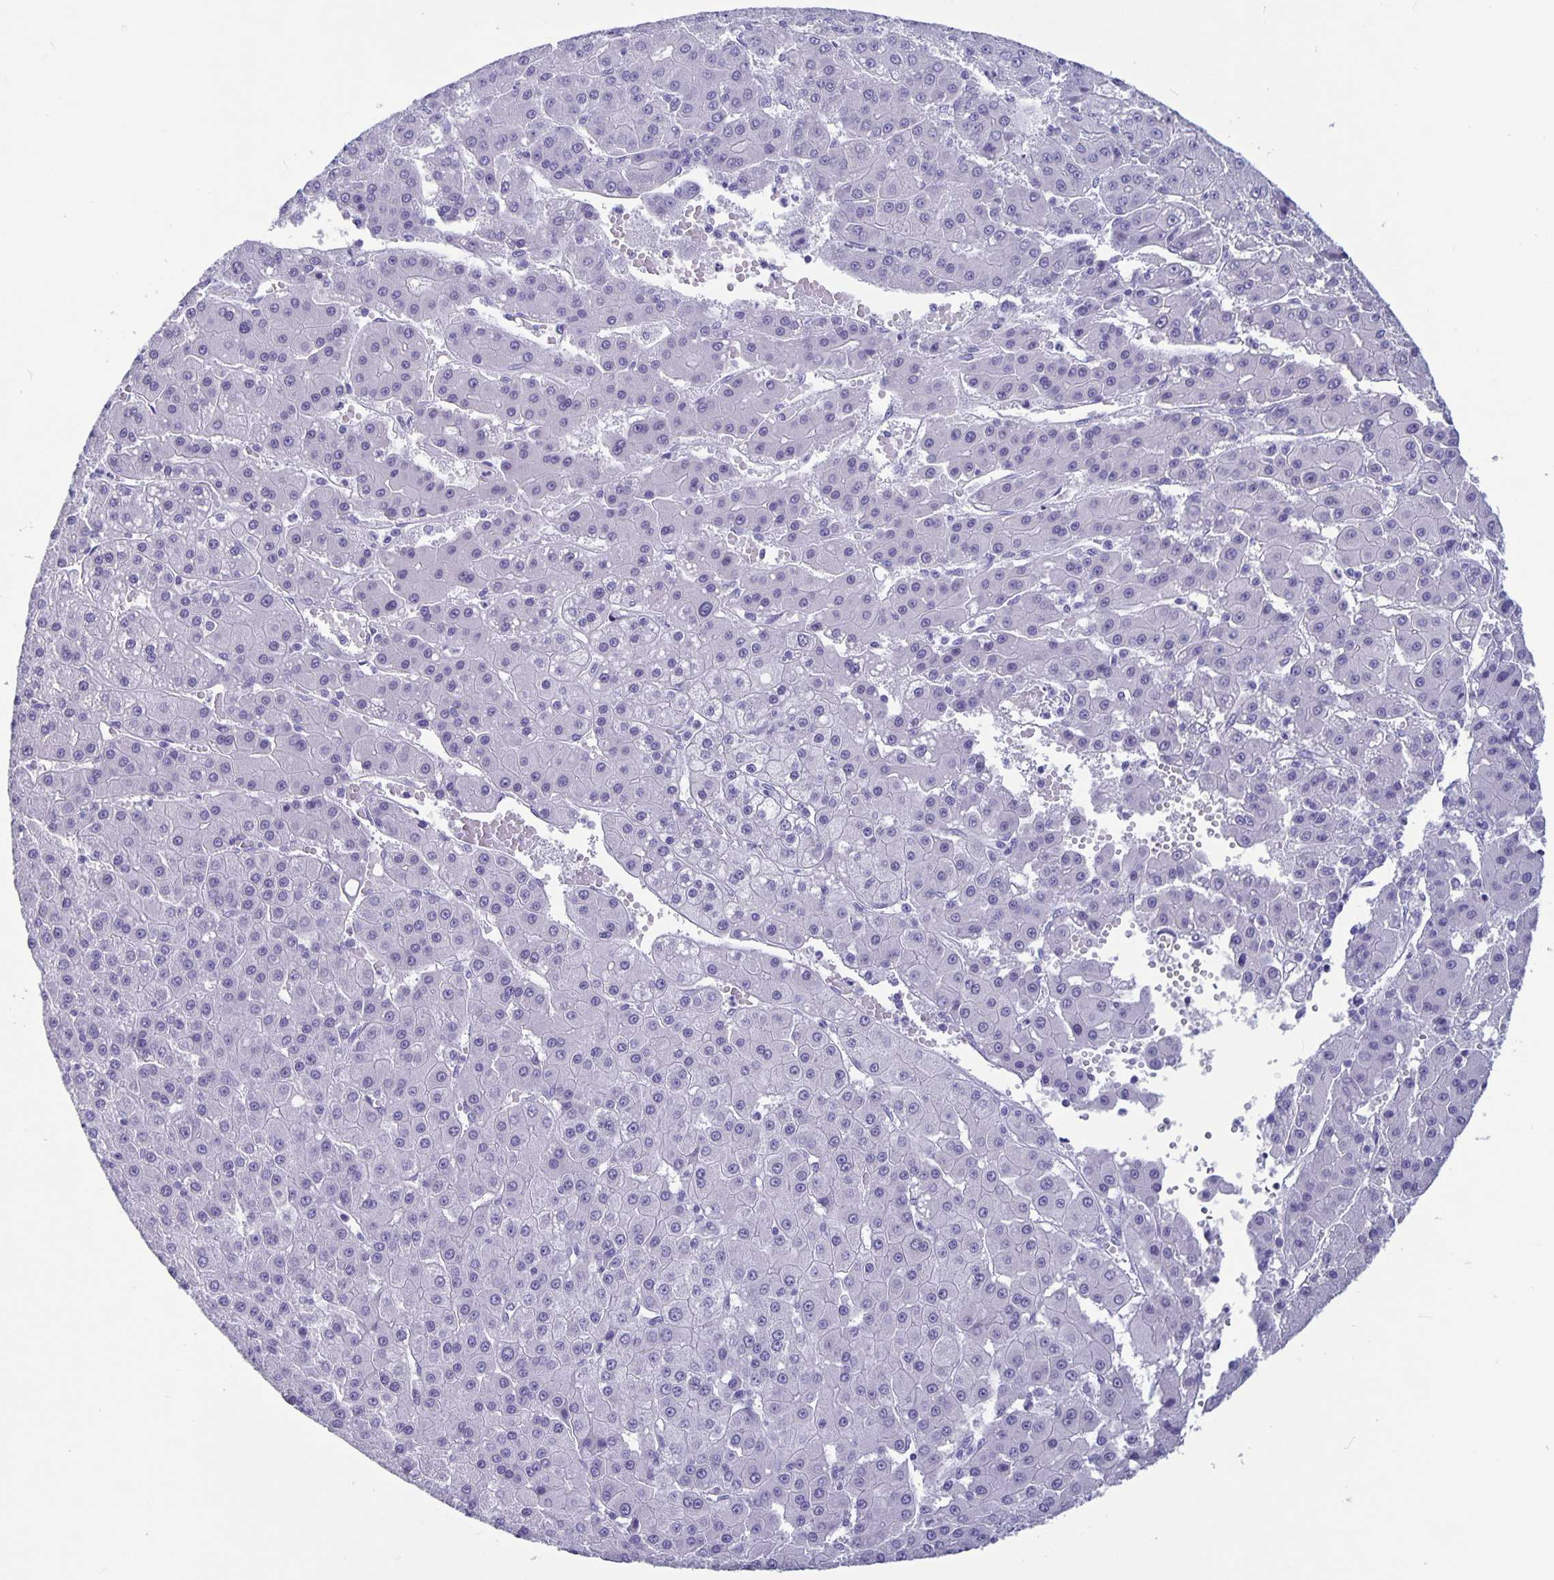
{"staining": {"intensity": "negative", "quantity": "none", "location": "none"}, "tissue": "liver cancer", "cell_type": "Tumor cells", "image_type": "cancer", "snomed": [{"axis": "morphology", "description": "Carcinoma, Hepatocellular, NOS"}, {"axis": "topography", "description": "Liver"}], "caption": "Immunohistochemistry of liver hepatocellular carcinoma shows no positivity in tumor cells.", "gene": "BPIFA3", "patient": {"sex": "male", "age": 76}}